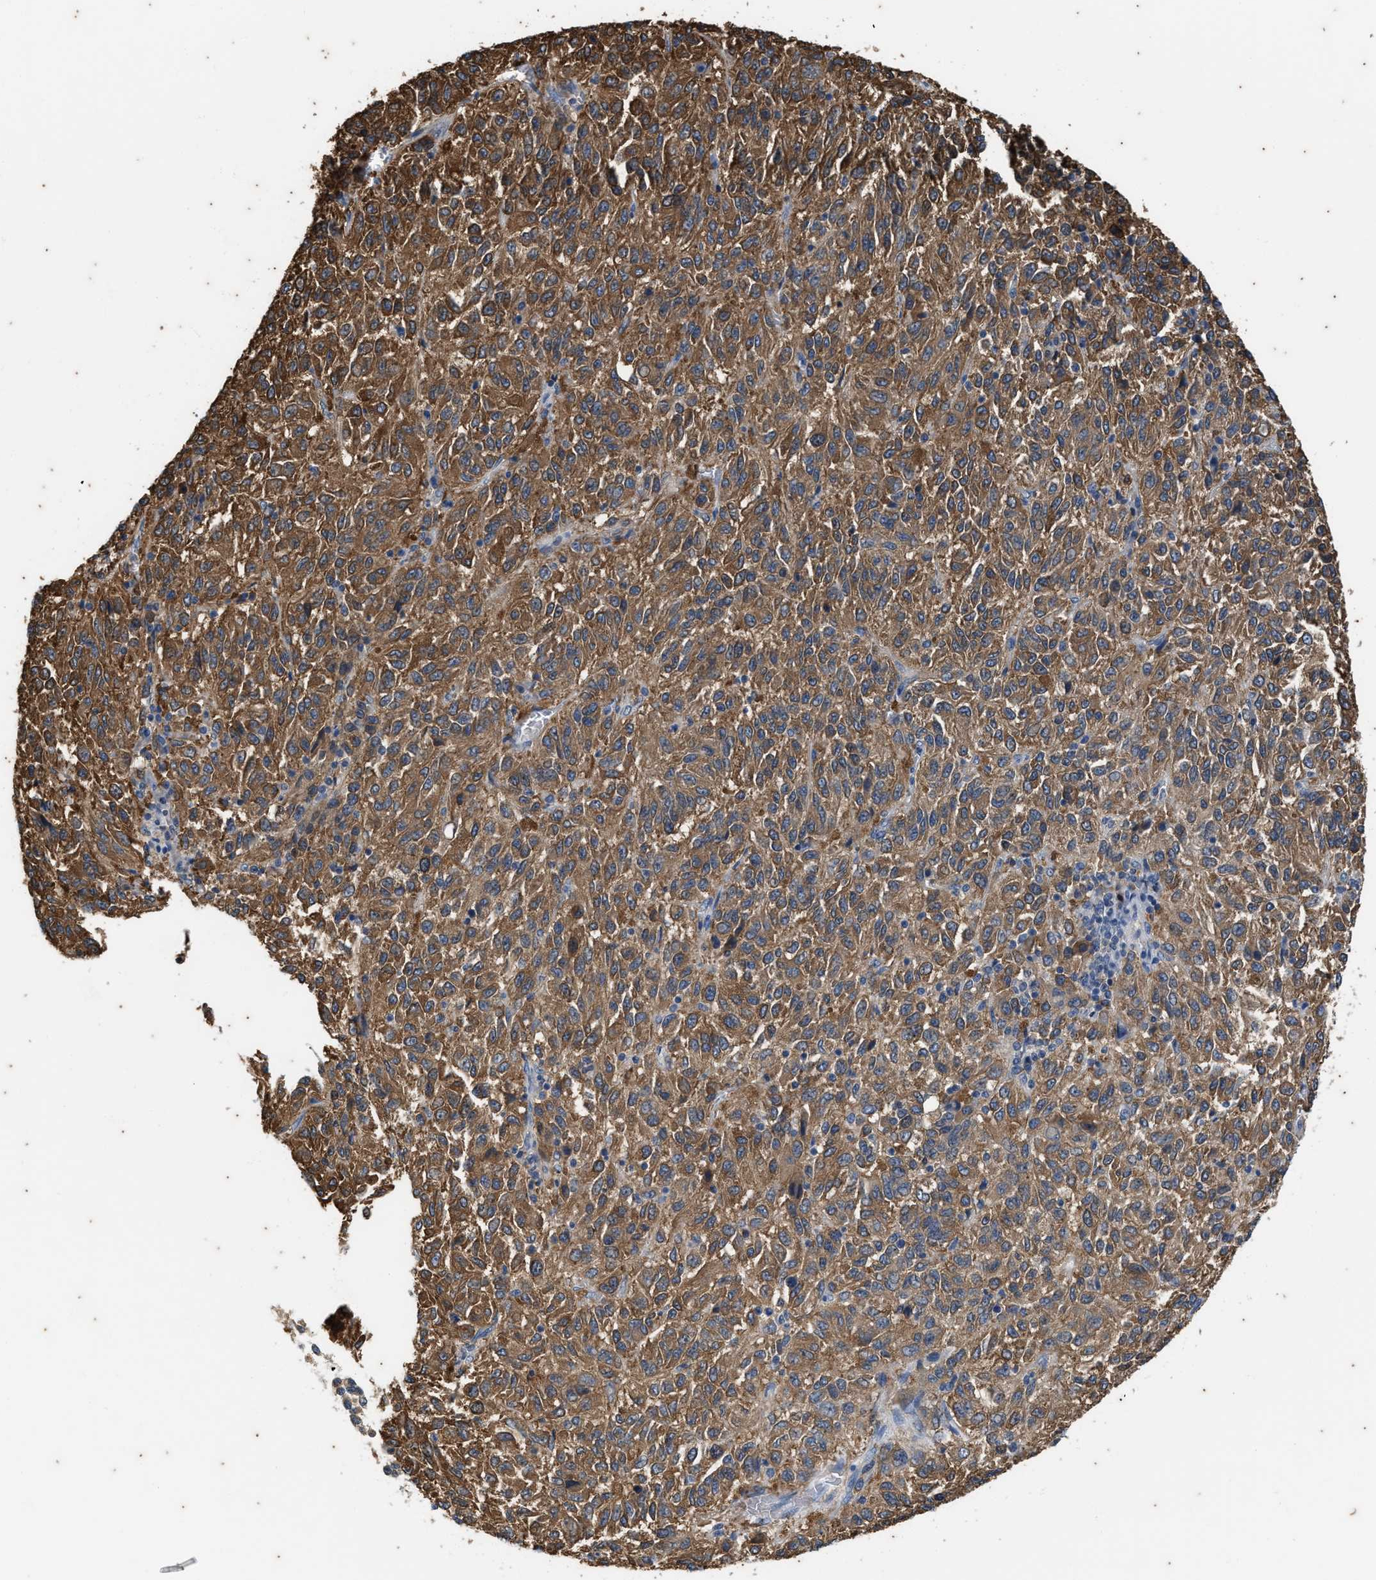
{"staining": {"intensity": "moderate", "quantity": ">75%", "location": "cytoplasmic/membranous"}, "tissue": "melanoma", "cell_type": "Tumor cells", "image_type": "cancer", "snomed": [{"axis": "morphology", "description": "Malignant melanoma, Metastatic site"}, {"axis": "topography", "description": "Lung"}], "caption": "Protein expression analysis of melanoma exhibits moderate cytoplasmic/membranous expression in approximately >75% of tumor cells.", "gene": "COX19", "patient": {"sex": "male", "age": 64}}